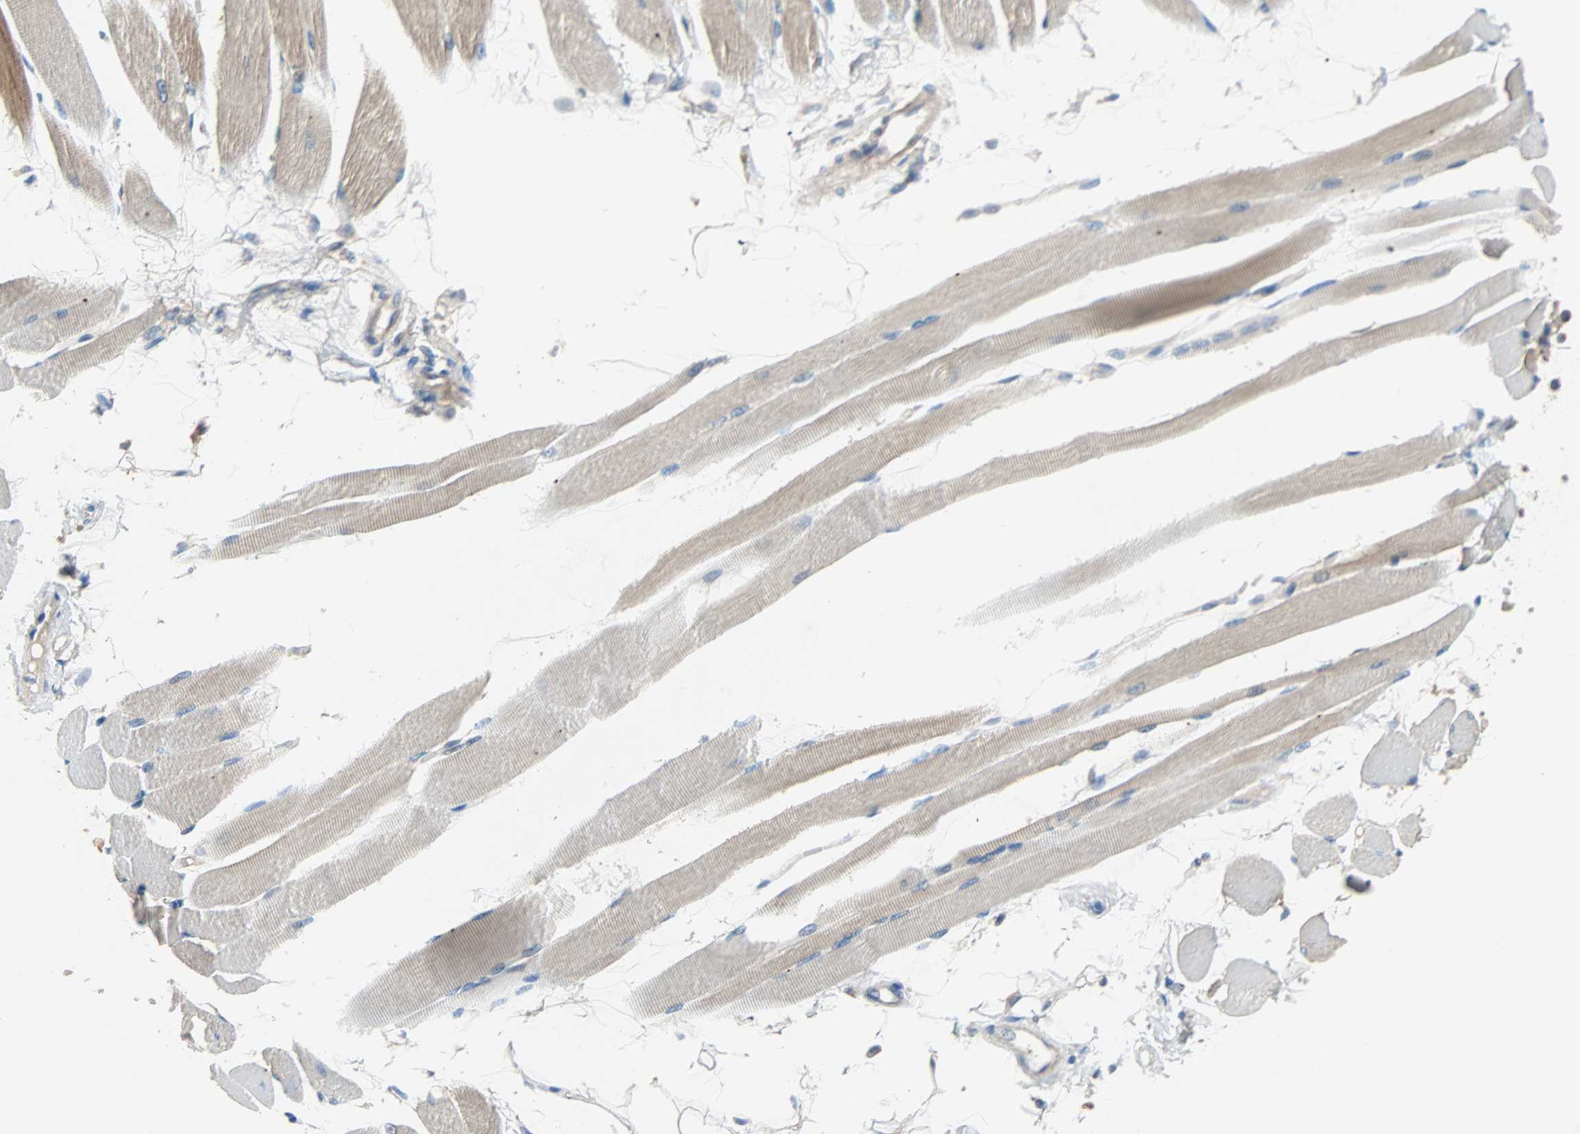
{"staining": {"intensity": "weak", "quantity": "25%-75%", "location": "cytoplasmic/membranous"}, "tissue": "skeletal muscle", "cell_type": "Myocytes", "image_type": "normal", "snomed": [{"axis": "morphology", "description": "Normal tissue, NOS"}, {"axis": "topography", "description": "Skeletal muscle"}, {"axis": "topography", "description": "Peripheral nerve tissue"}], "caption": "An IHC micrograph of benign tissue is shown. Protein staining in brown labels weak cytoplasmic/membranous positivity in skeletal muscle within myocytes.", "gene": "TNFRSF12A", "patient": {"sex": "female", "age": 84}}